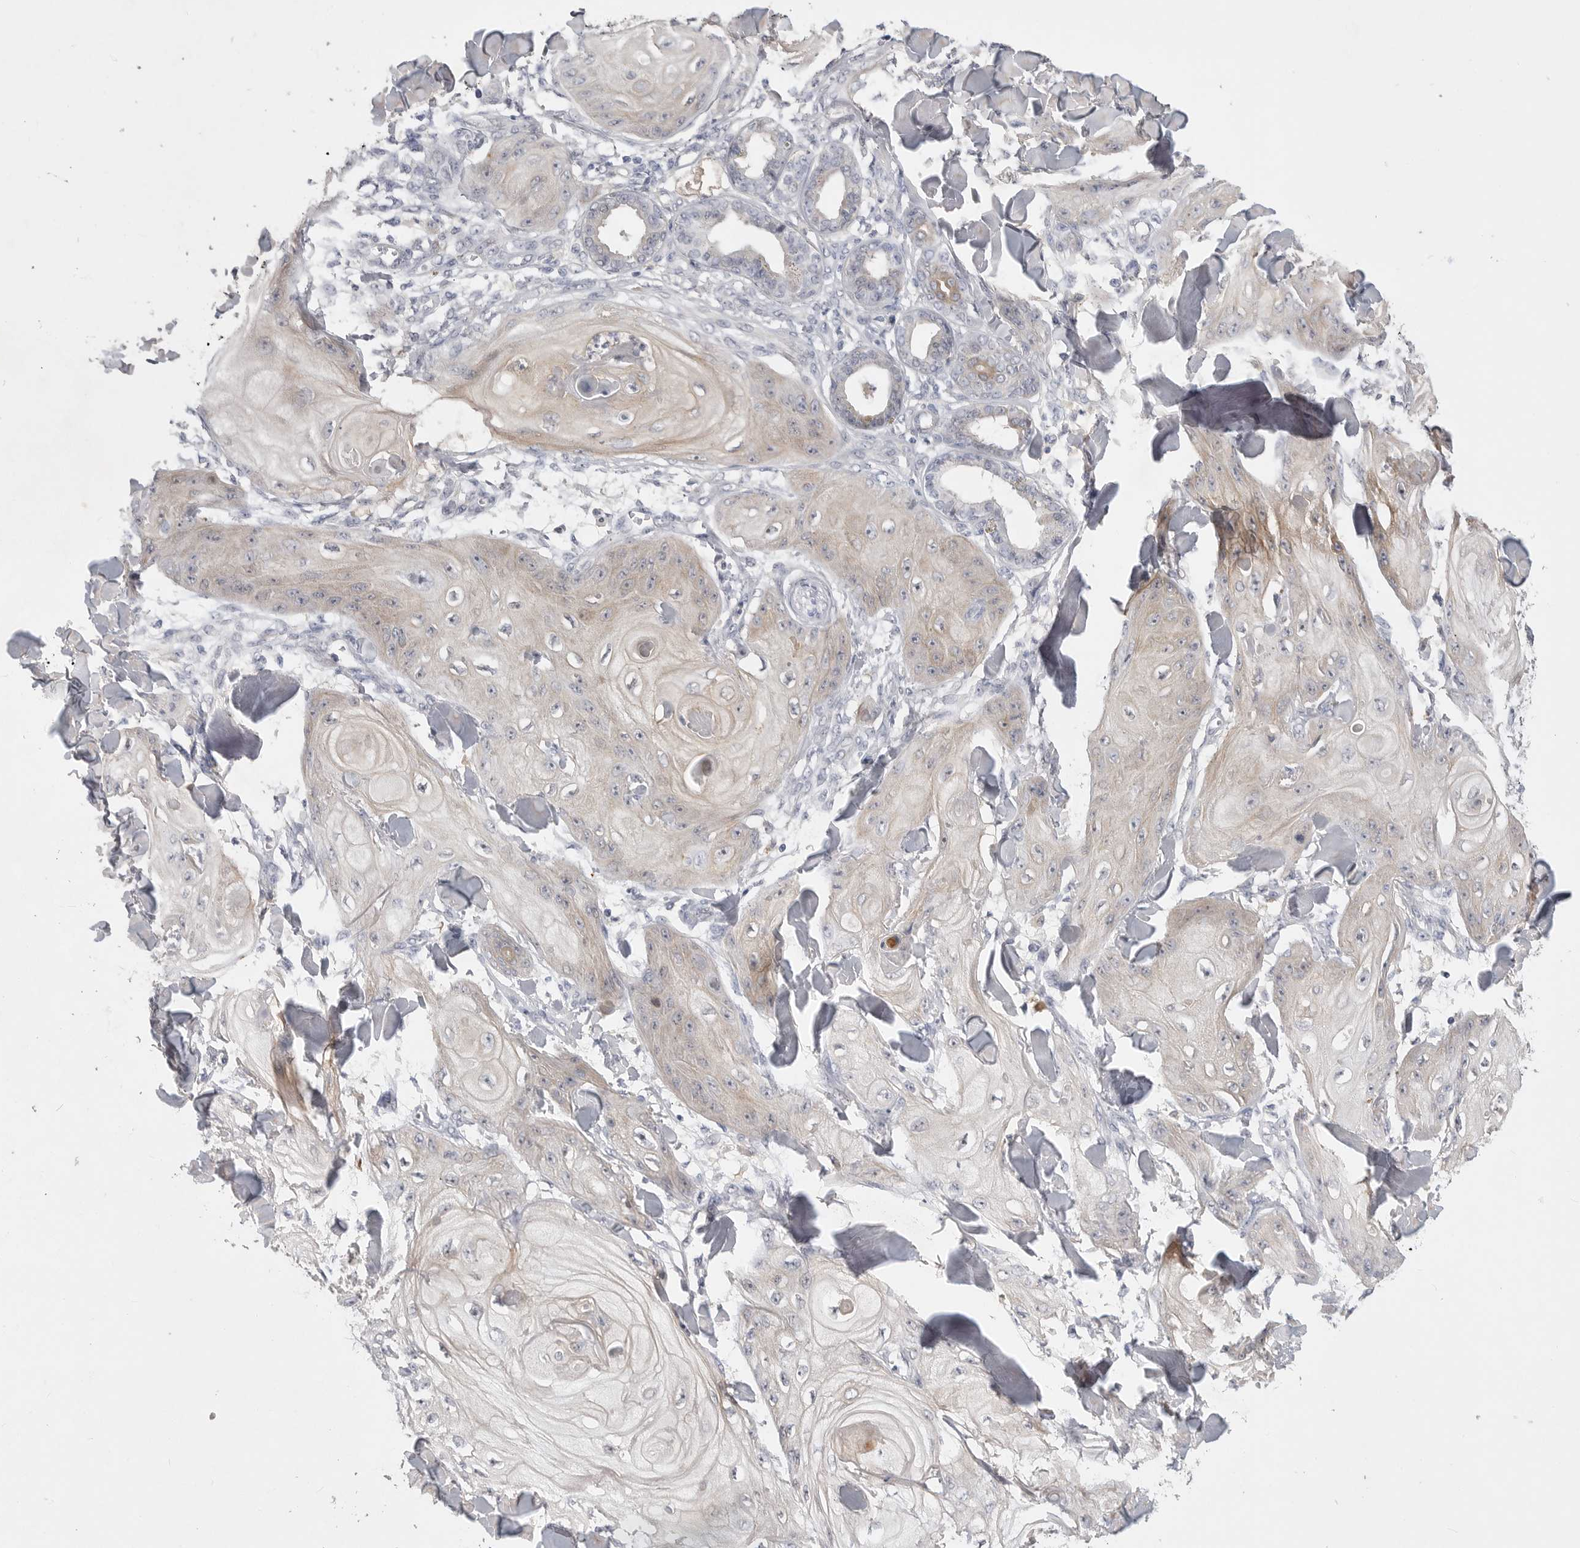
{"staining": {"intensity": "weak", "quantity": "<25%", "location": "cytoplasmic/membranous"}, "tissue": "skin cancer", "cell_type": "Tumor cells", "image_type": "cancer", "snomed": [{"axis": "morphology", "description": "Squamous cell carcinoma, NOS"}, {"axis": "topography", "description": "Skin"}], "caption": "Human skin cancer stained for a protein using immunohistochemistry exhibits no expression in tumor cells.", "gene": "ITGAD", "patient": {"sex": "male", "age": 74}}